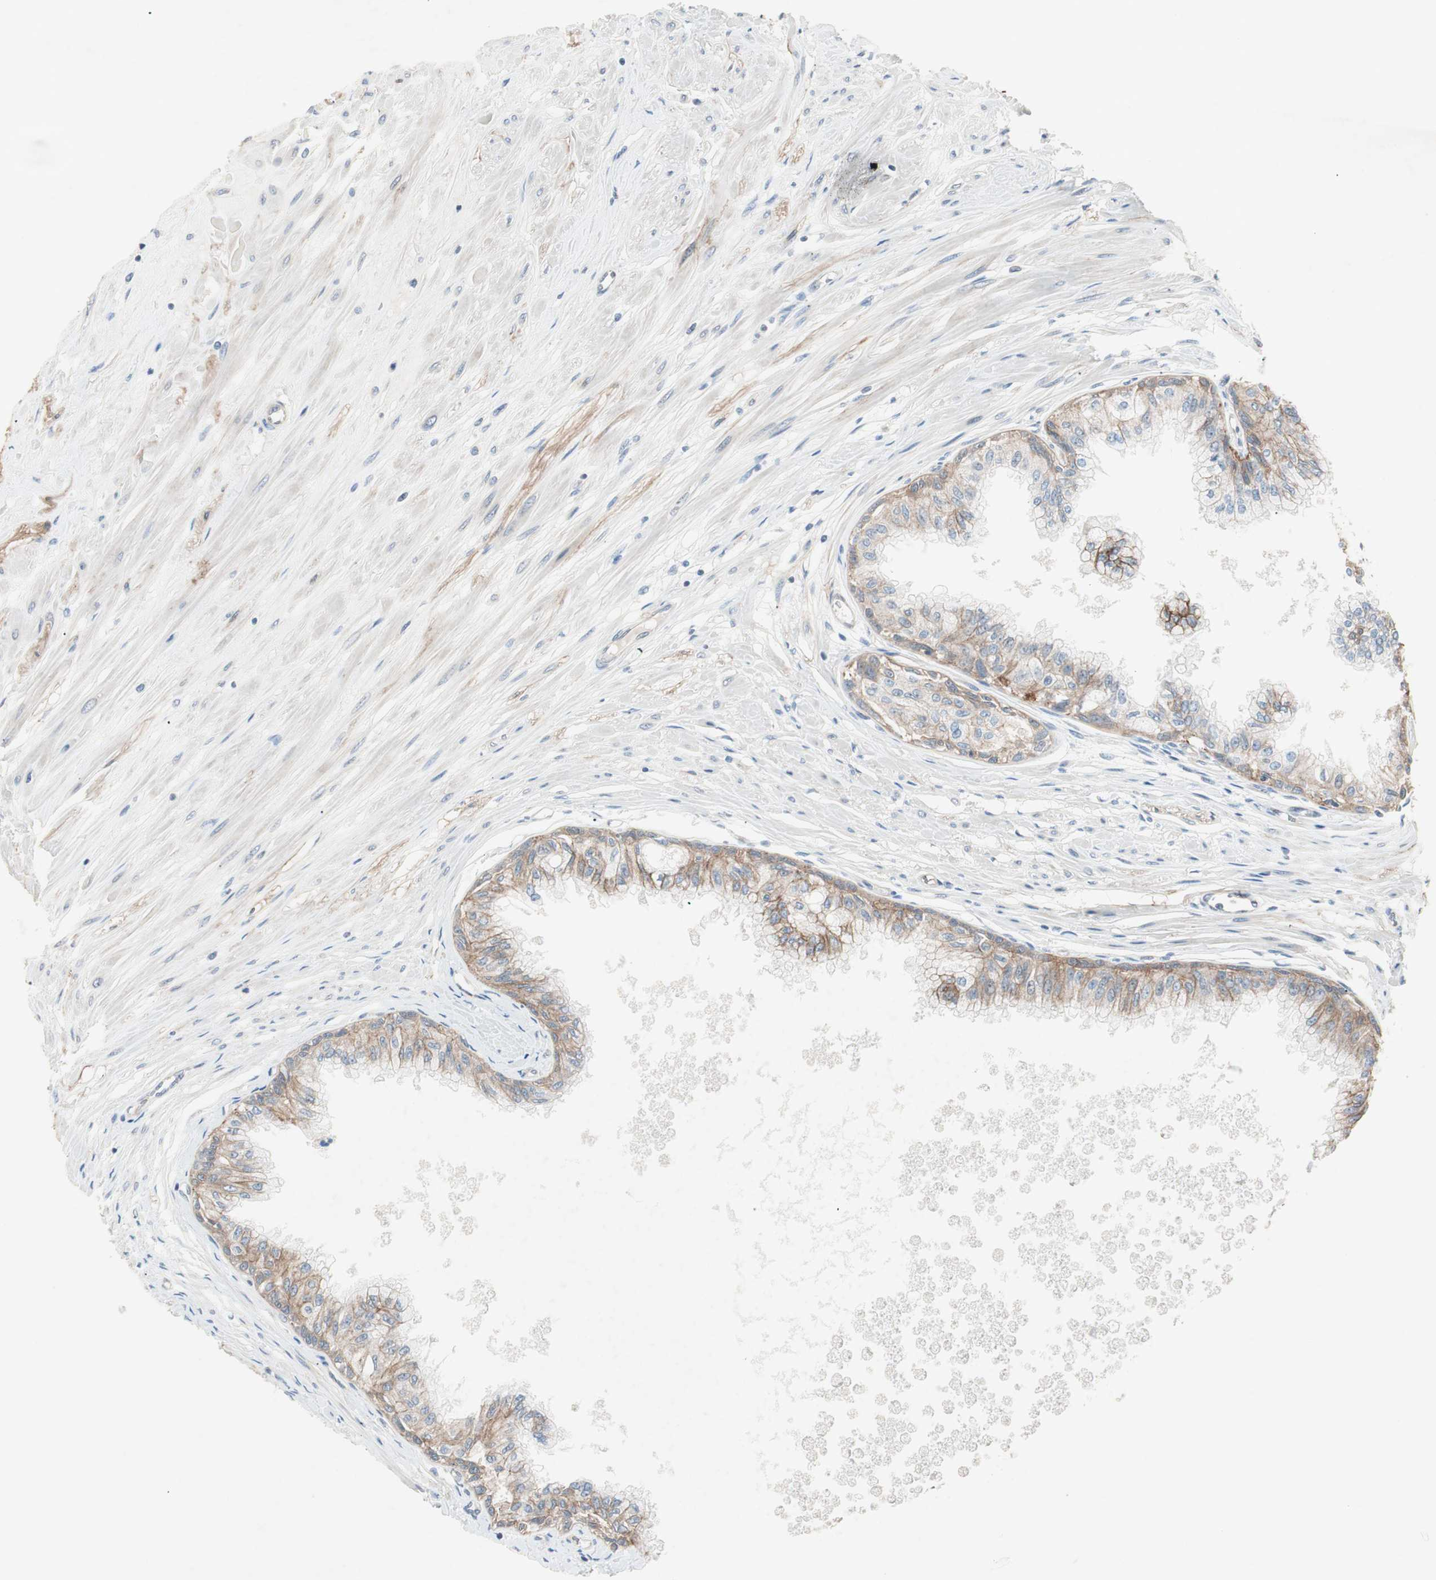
{"staining": {"intensity": "weak", "quantity": "25%-75%", "location": "cytoplasmic/membranous"}, "tissue": "prostate", "cell_type": "Glandular cells", "image_type": "normal", "snomed": [{"axis": "morphology", "description": "Normal tissue, NOS"}, {"axis": "topography", "description": "Prostate"}, {"axis": "topography", "description": "Seminal veicle"}], "caption": "Immunohistochemistry of unremarkable human prostate shows low levels of weak cytoplasmic/membranous staining in about 25%-75% of glandular cells.", "gene": "ITGB4", "patient": {"sex": "male", "age": 60}}